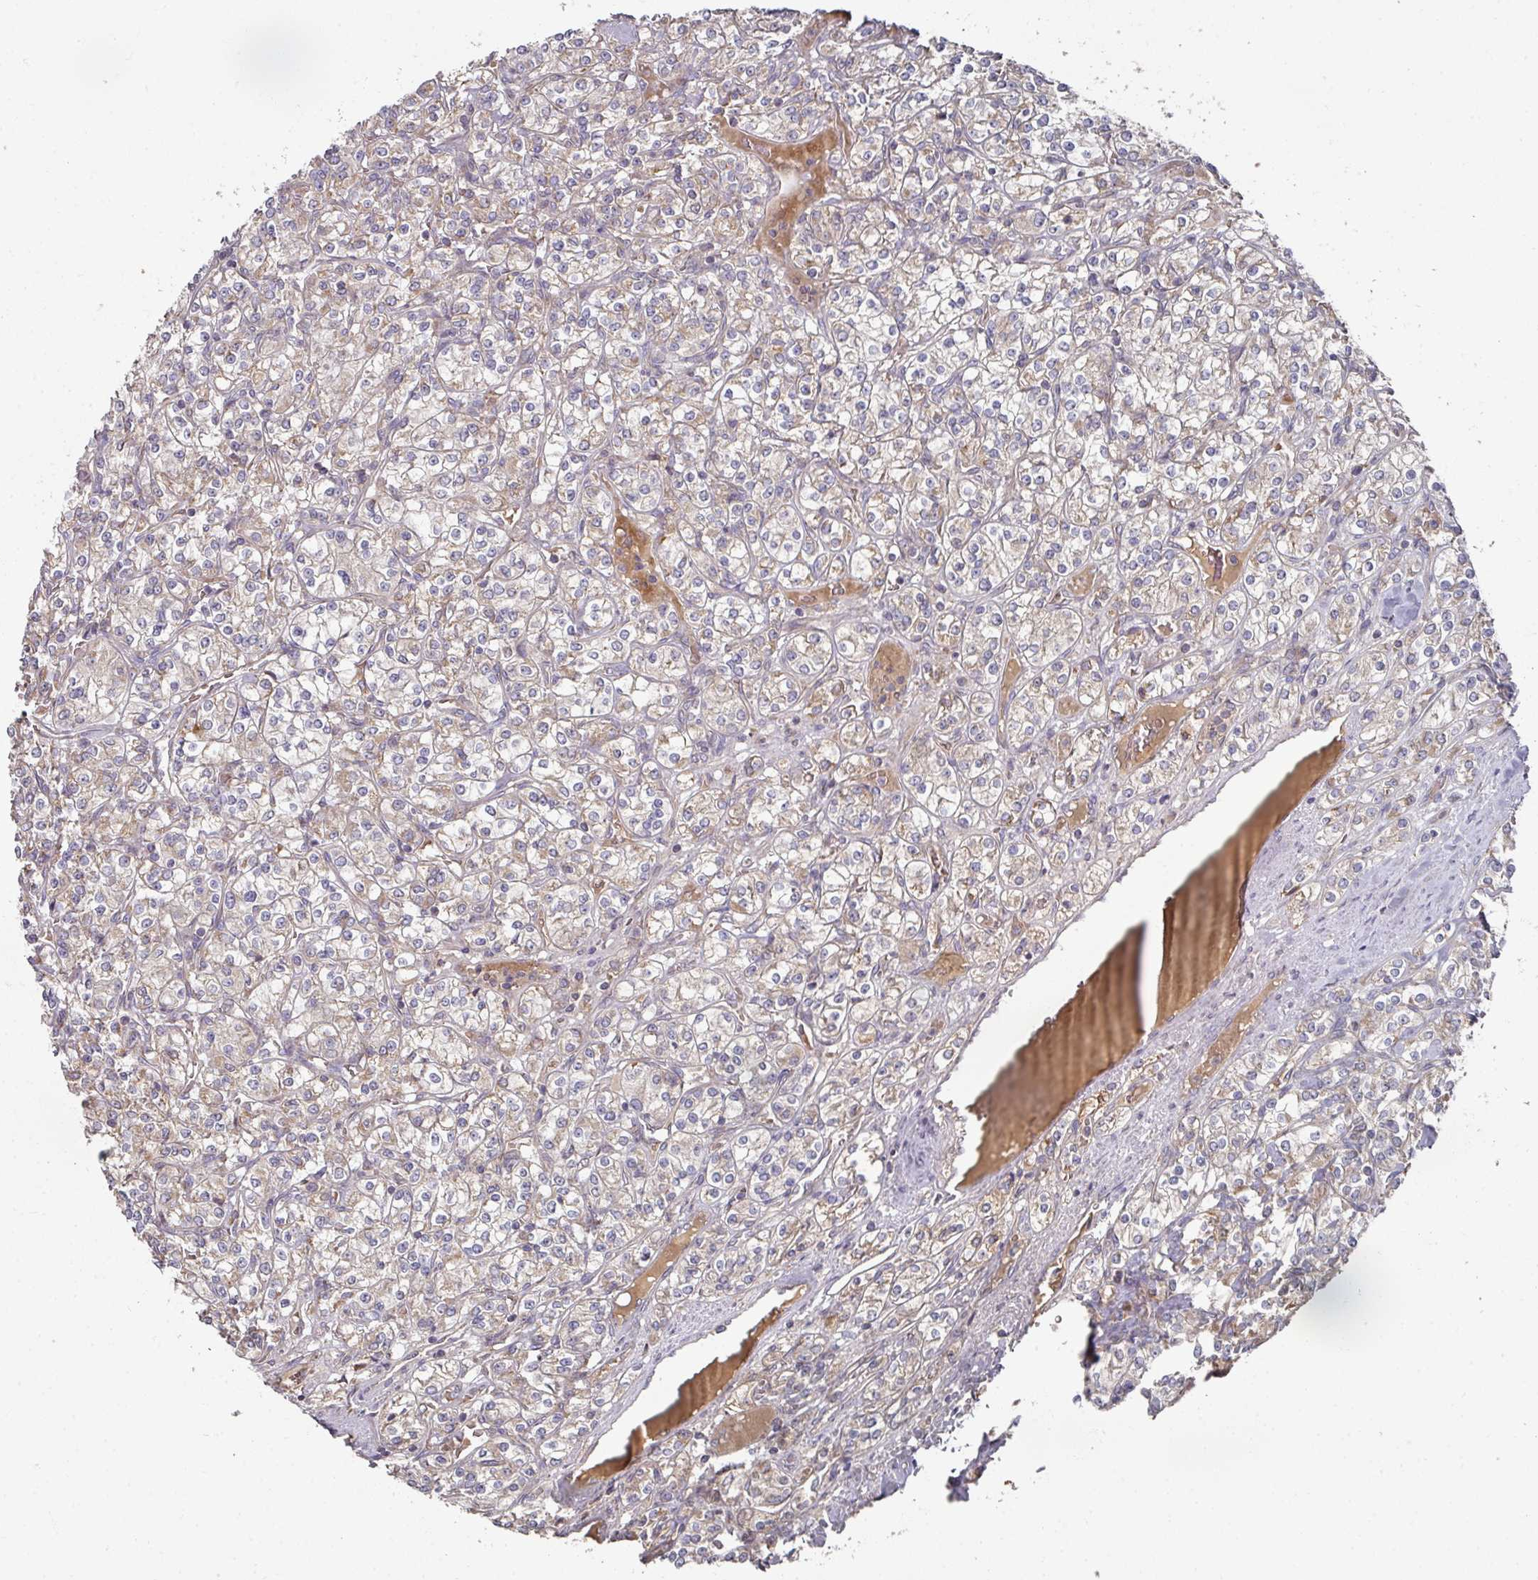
{"staining": {"intensity": "weak", "quantity": "<25%", "location": "cytoplasmic/membranous"}, "tissue": "renal cancer", "cell_type": "Tumor cells", "image_type": "cancer", "snomed": [{"axis": "morphology", "description": "Adenocarcinoma, NOS"}, {"axis": "topography", "description": "Kidney"}], "caption": "This is a histopathology image of IHC staining of renal cancer (adenocarcinoma), which shows no positivity in tumor cells. (DAB (3,3'-diaminobenzidine) immunohistochemistry (IHC), high magnification).", "gene": "DNAJC7", "patient": {"sex": "male", "age": 77}}